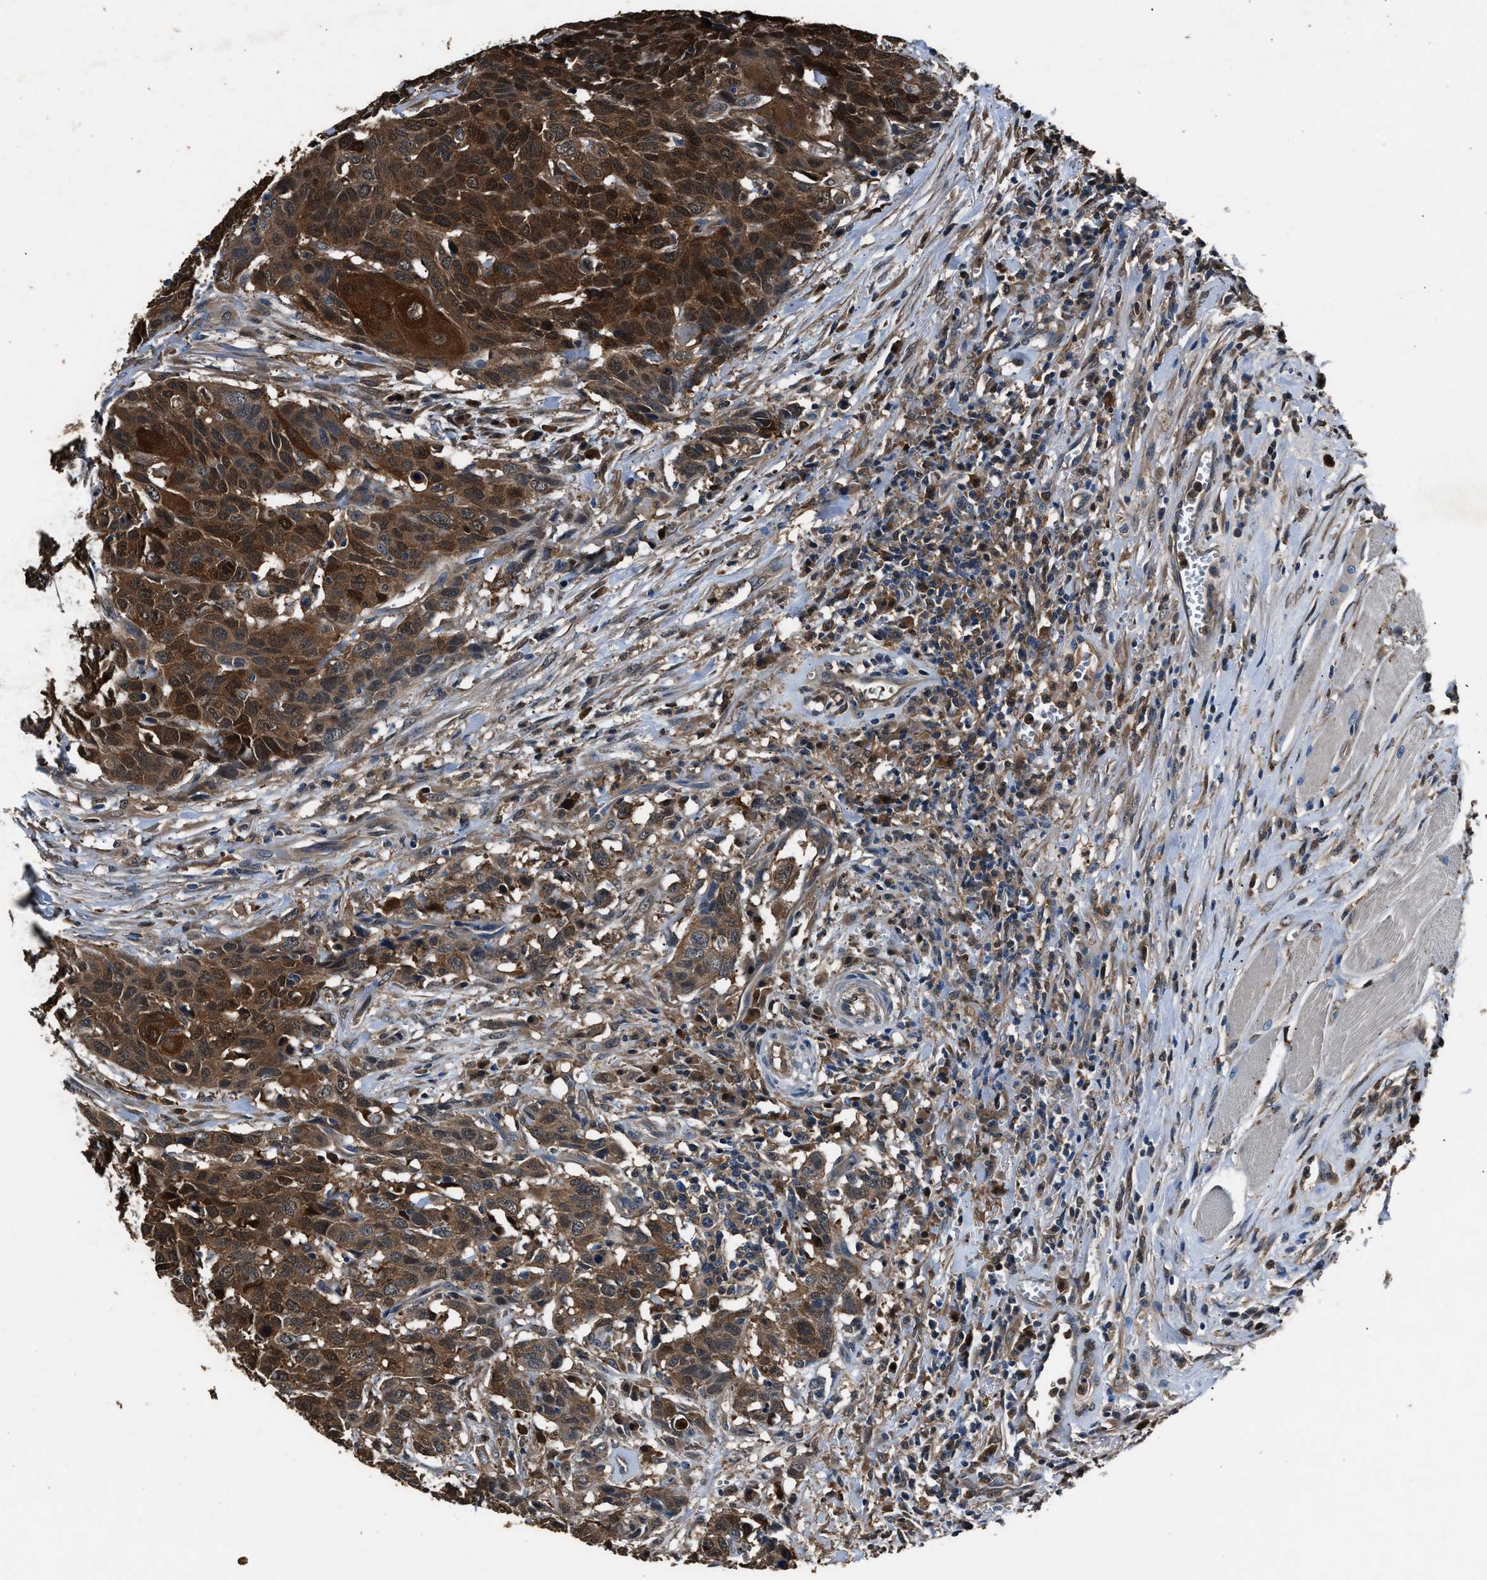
{"staining": {"intensity": "strong", "quantity": ">75%", "location": "cytoplasmic/membranous"}, "tissue": "head and neck cancer", "cell_type": "Tumor cells", "image_type": "cancer", "snomed": [{"axis": "morphology", "description": "Squamous cell carcinoma, NOS"}, {"axis": "topography", "description": "Head-Neck"}], "caption": "IHC histopathology image of neoplastic tissue: squamous cell carcinoma (head and neck) stained using IHC demonstrates high levels of strong protein expression localized specifically in the cytoplasmic/membranous of tumor cells, appearing as a cytoplasmic/membranous brown color.", "gene": "GSTP1", "patient": {"sex": "male", "age": 66}}